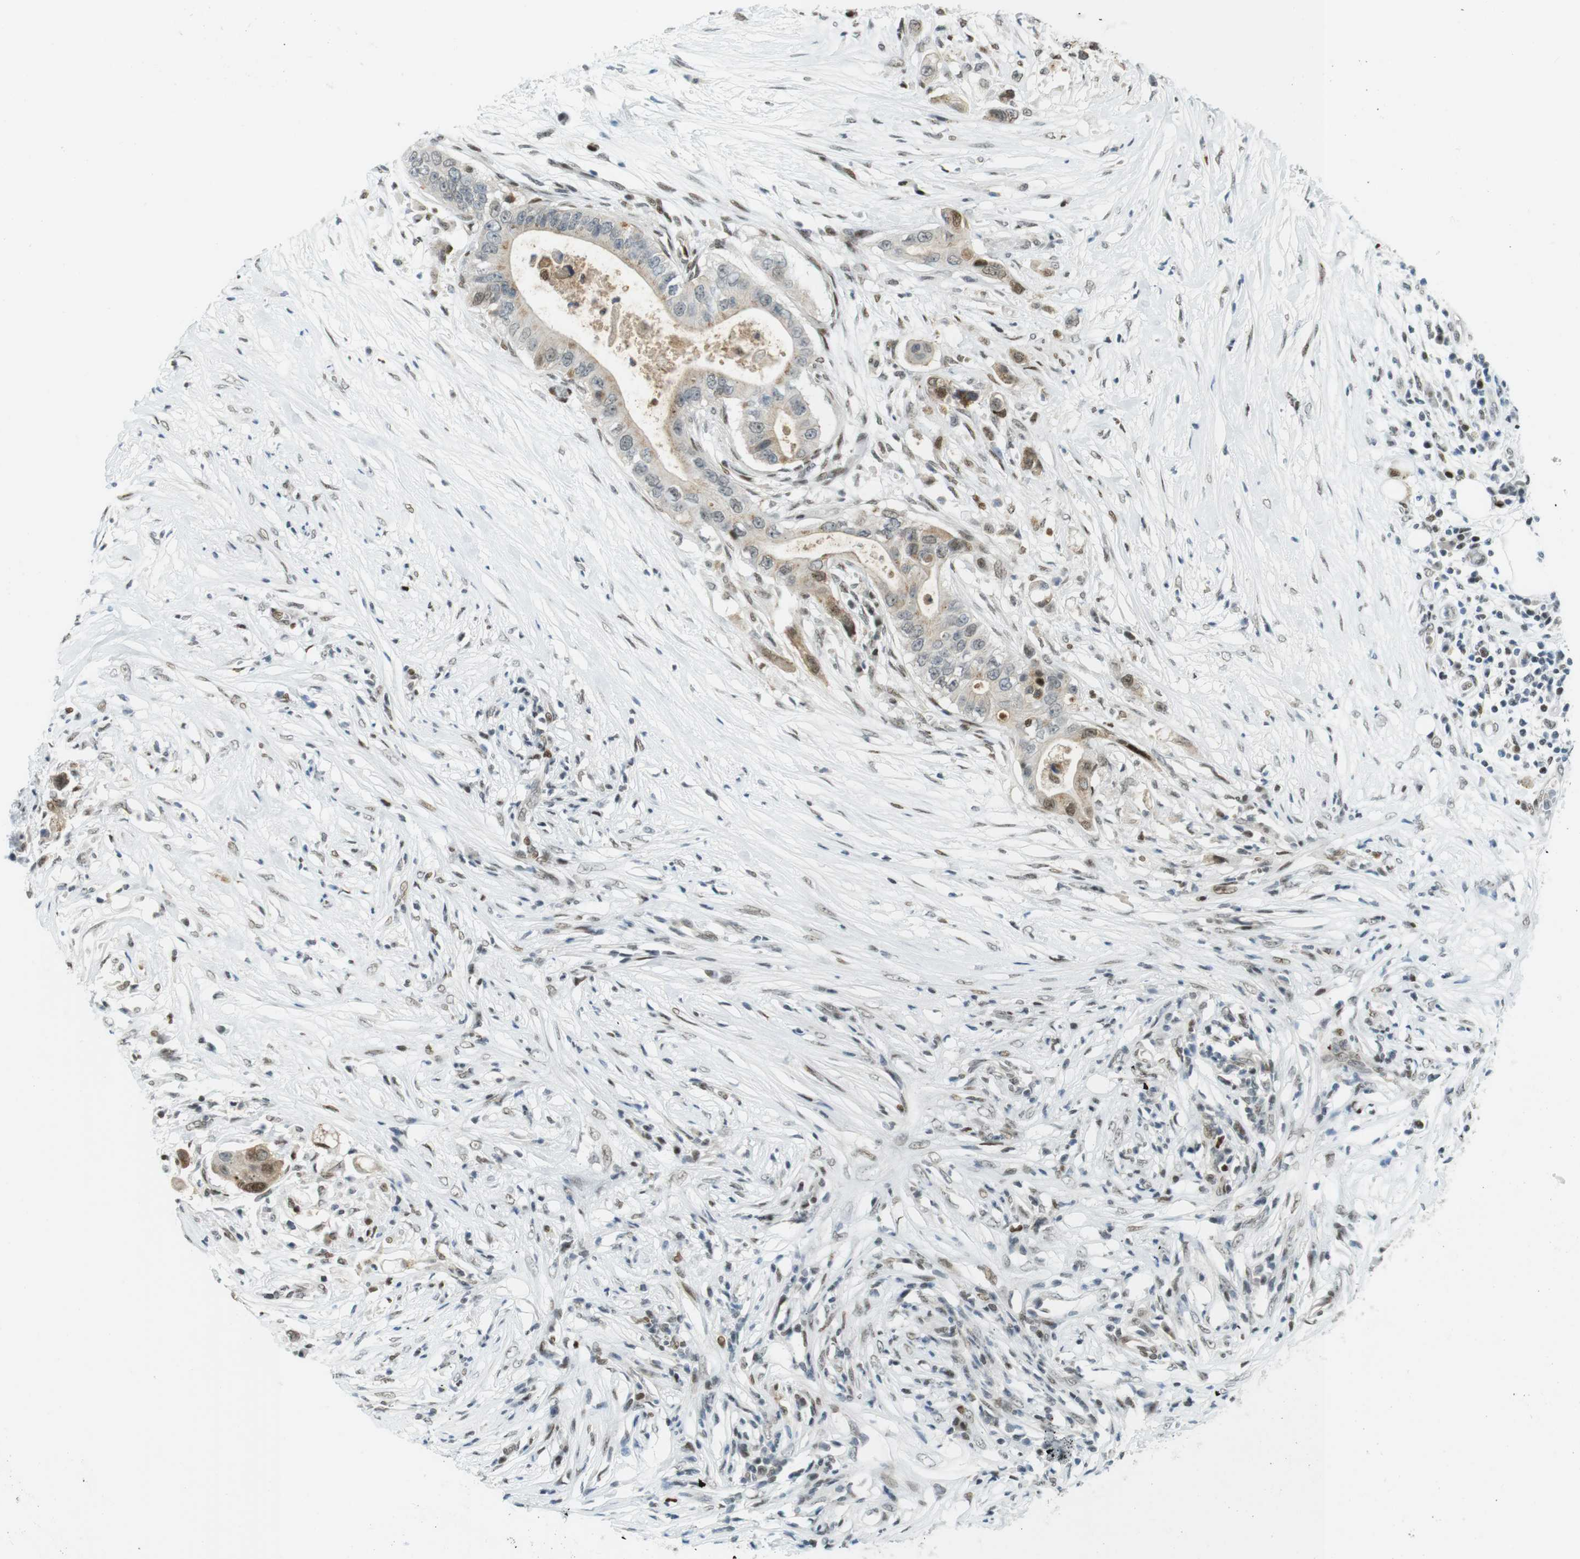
{"staining": {"intensity": "moderate", "quantity": "<25%", "location": "nuclear"}, "tissue": "pancreatic cancer", "cell_type": "Tumor cells", "image_type": "cancer", "snomed": [{"axis": "morphology", "description": "Adenocarcinoma, NOS"}, {"axis": "topography", "description": "Pancreas"}], "caption": "DAB (3,3'-diaminobenzidine) immunohistochemical staining of human pancreatic adenocarcinoma demonstrates moderate nuclear protein staining in approximately <25% of tumor cells.", "gene": "UBB", "patient": {"sex": "male", "age": 77}}